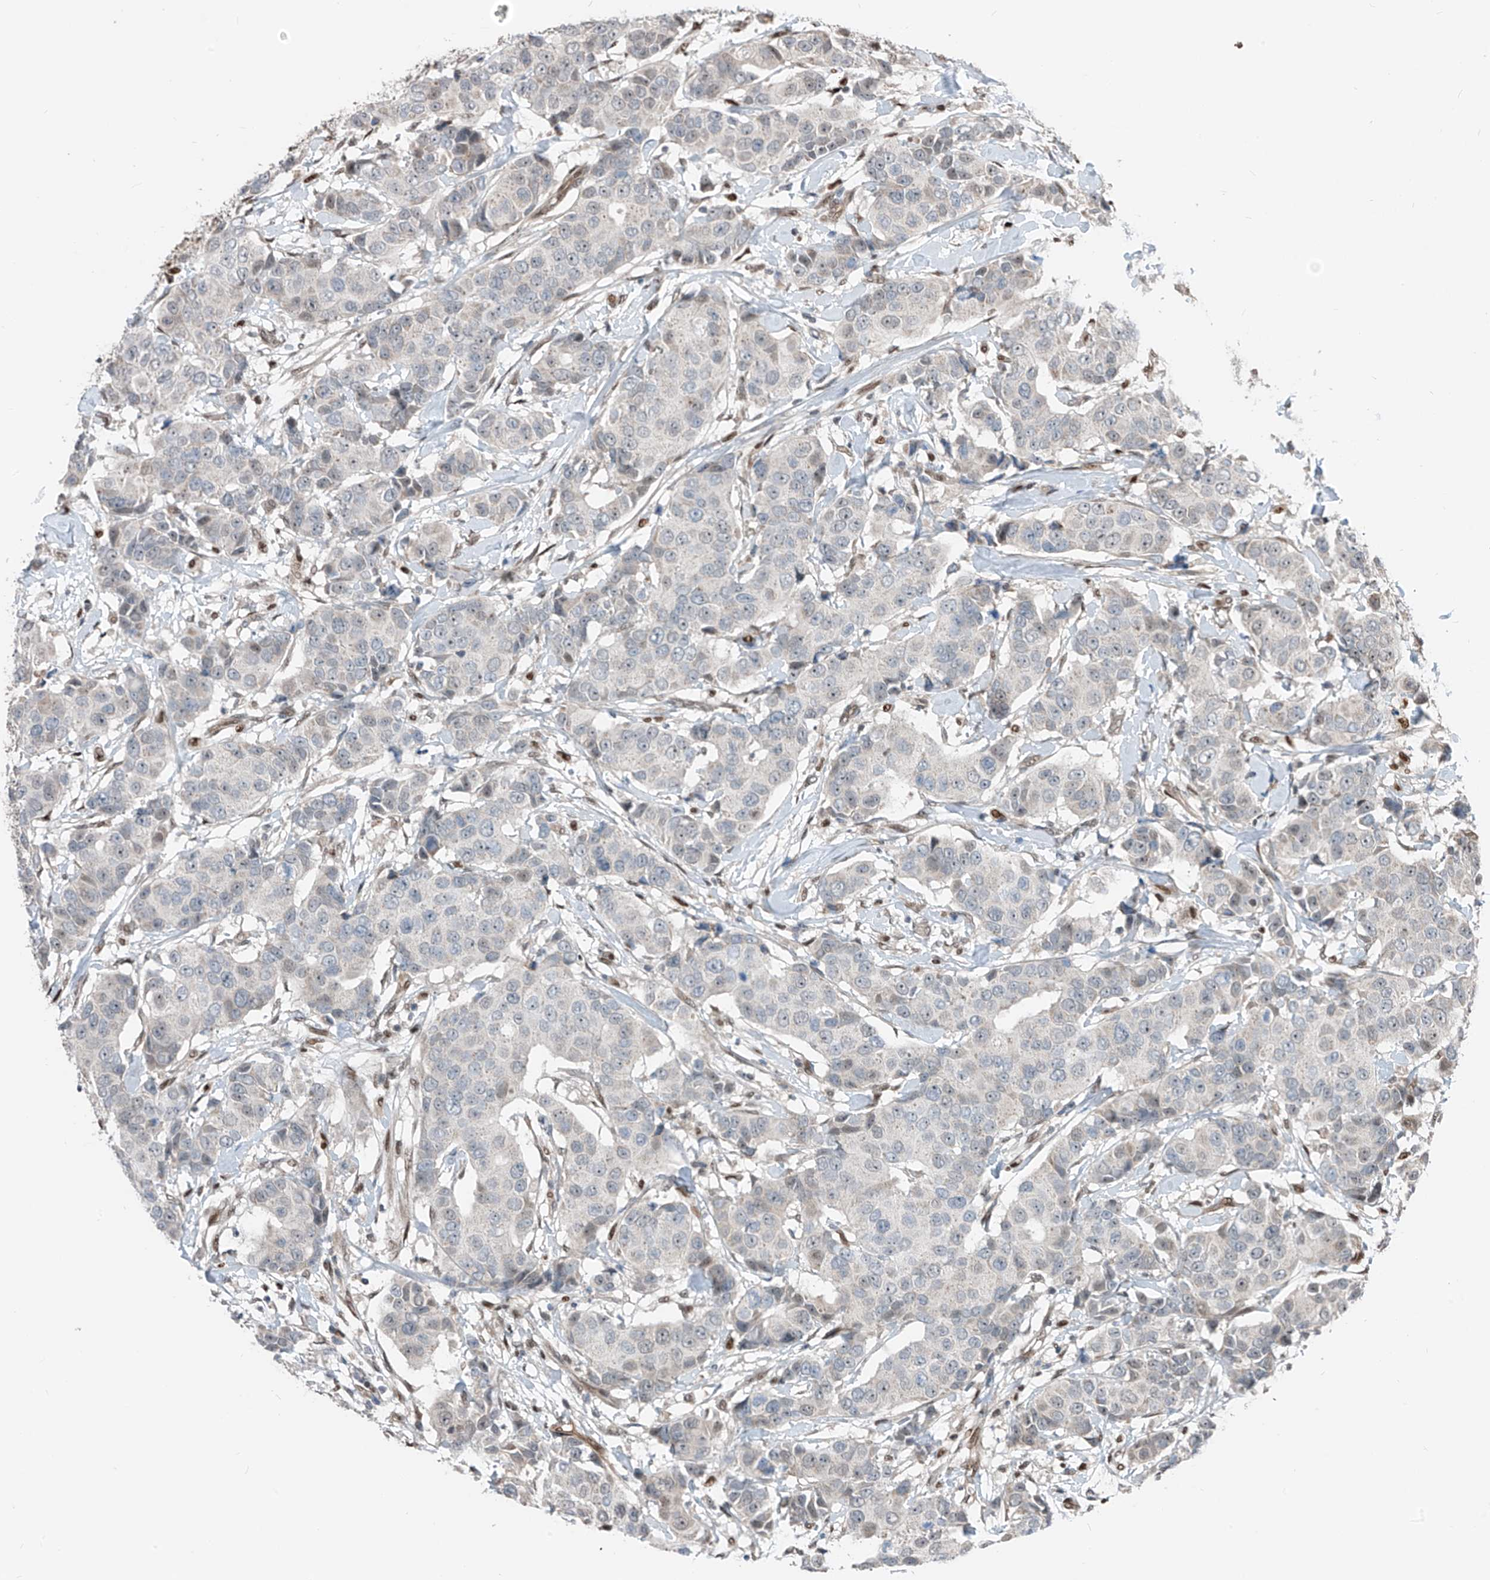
{"staining": {"intensity": "negative", "quantity": "none", "location": "none"}, "tissue": "breast cancer", "cell_type": "Tumor cells", "image_type": "cancer", "snomed": [{"axis": "morphology", "description": "Normal tissue, NOS"}, {"axis": "morphology", "description": "Duct carcinoma"}, {"axis": "topography", "description": "Breast"}], "caption": "Immunohistochemical staining of breast cancer (infiltrating ductal carcinoma) reveals no significant expression in tumor cells.", "gene": "RBP7", "patient": {"sex": "female", "age": 39}}